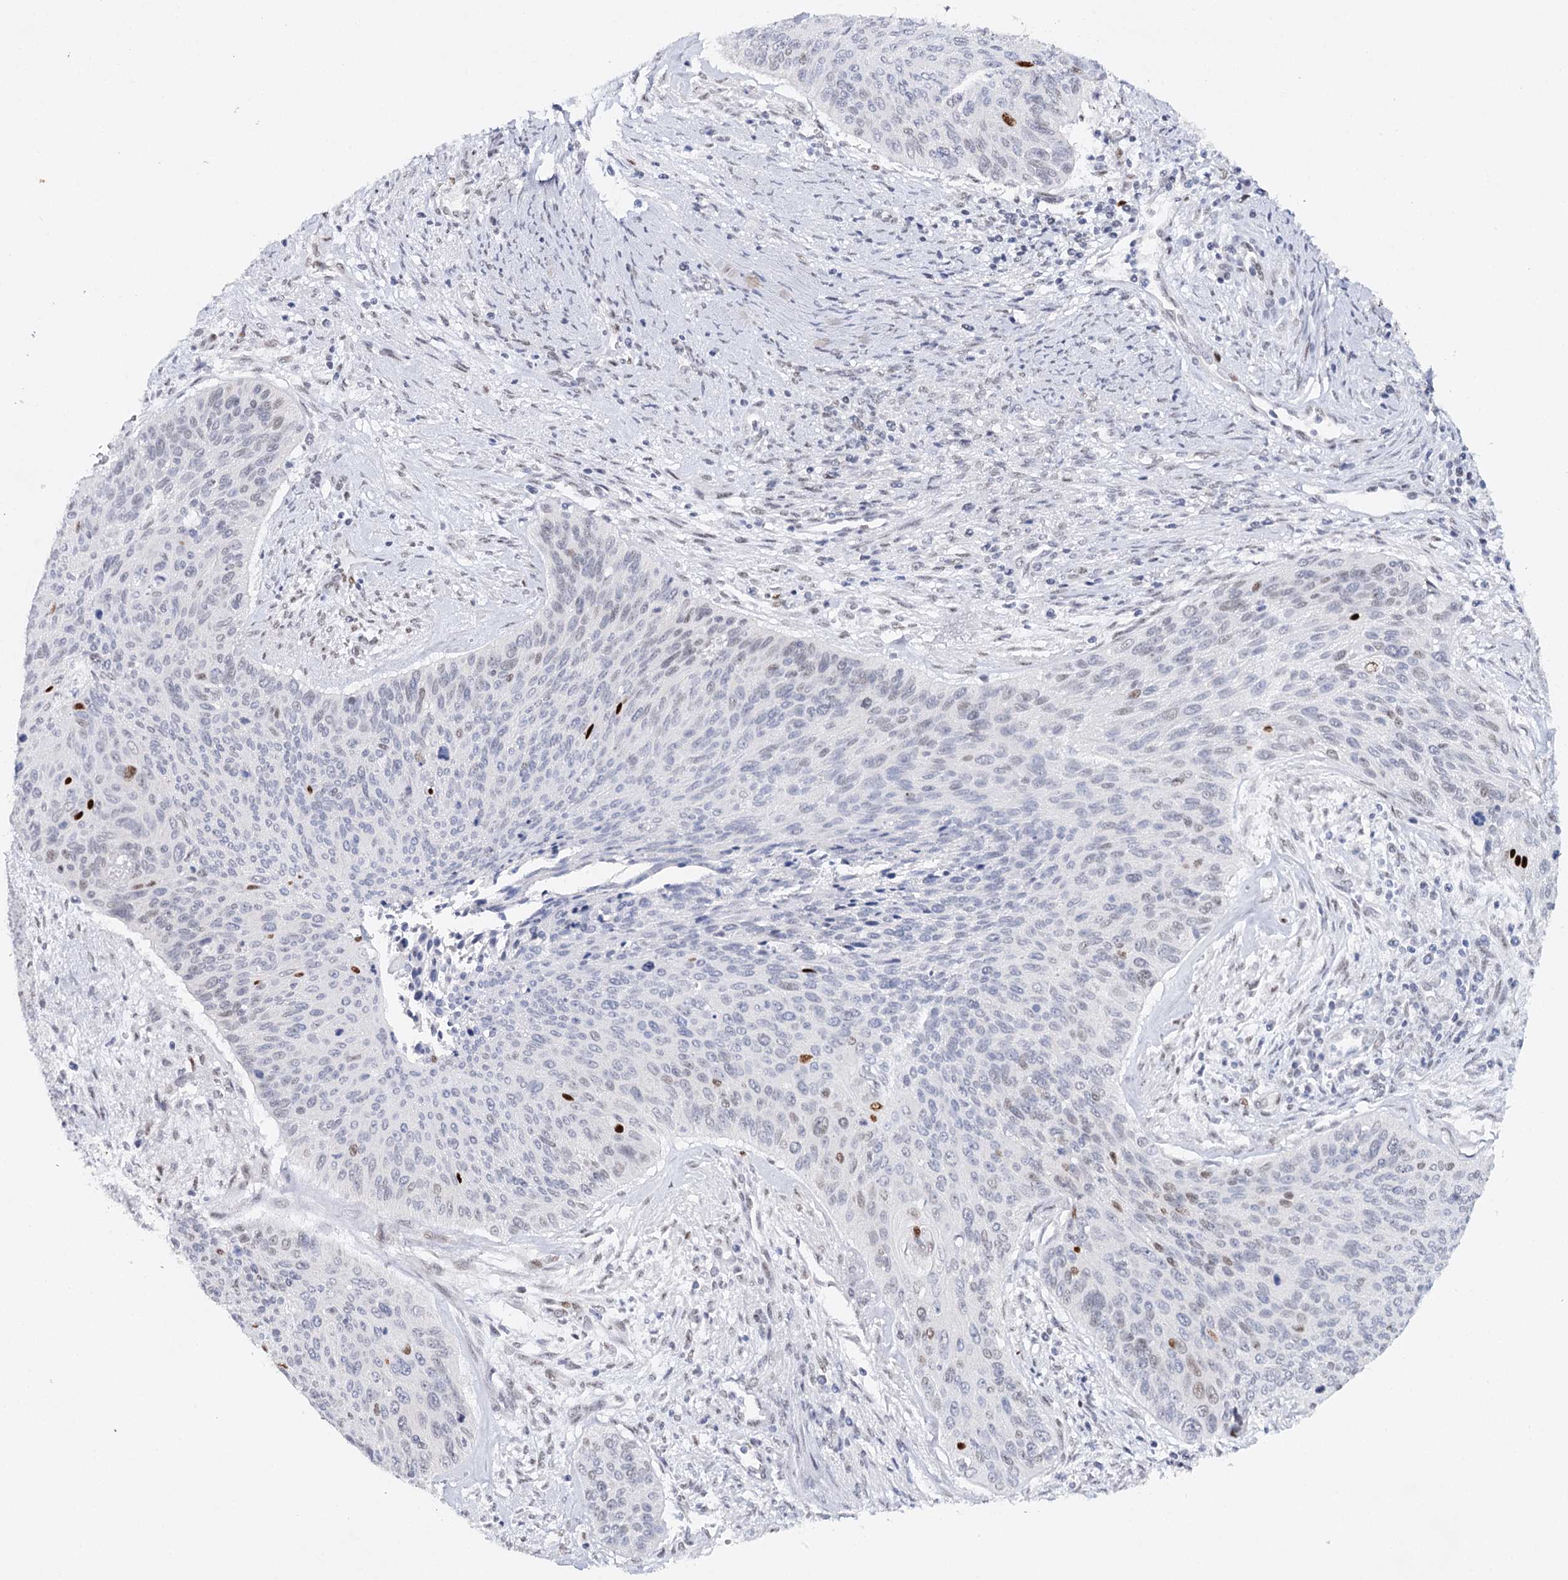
{"staining": {"intensity": "strong", "quantity": "<25%", "location": "nuclear"}, "tissue": "cervical cancer", "cell_type": "Tumor cells", "image_type": "cancer", "snomed": [{"axis": "morphology", "description": "Squamous cell carcinoma, NOS"}, {"axis": "topography", "description": "Cervix"}], "caption": "Human squamous cell carcinoma (cervical) stained with a brown dye reveals strong nuclear positive expression in about <25% of tumor cells.", "gene": "TP53", "patient": {"sex": "female", "age": 55}}